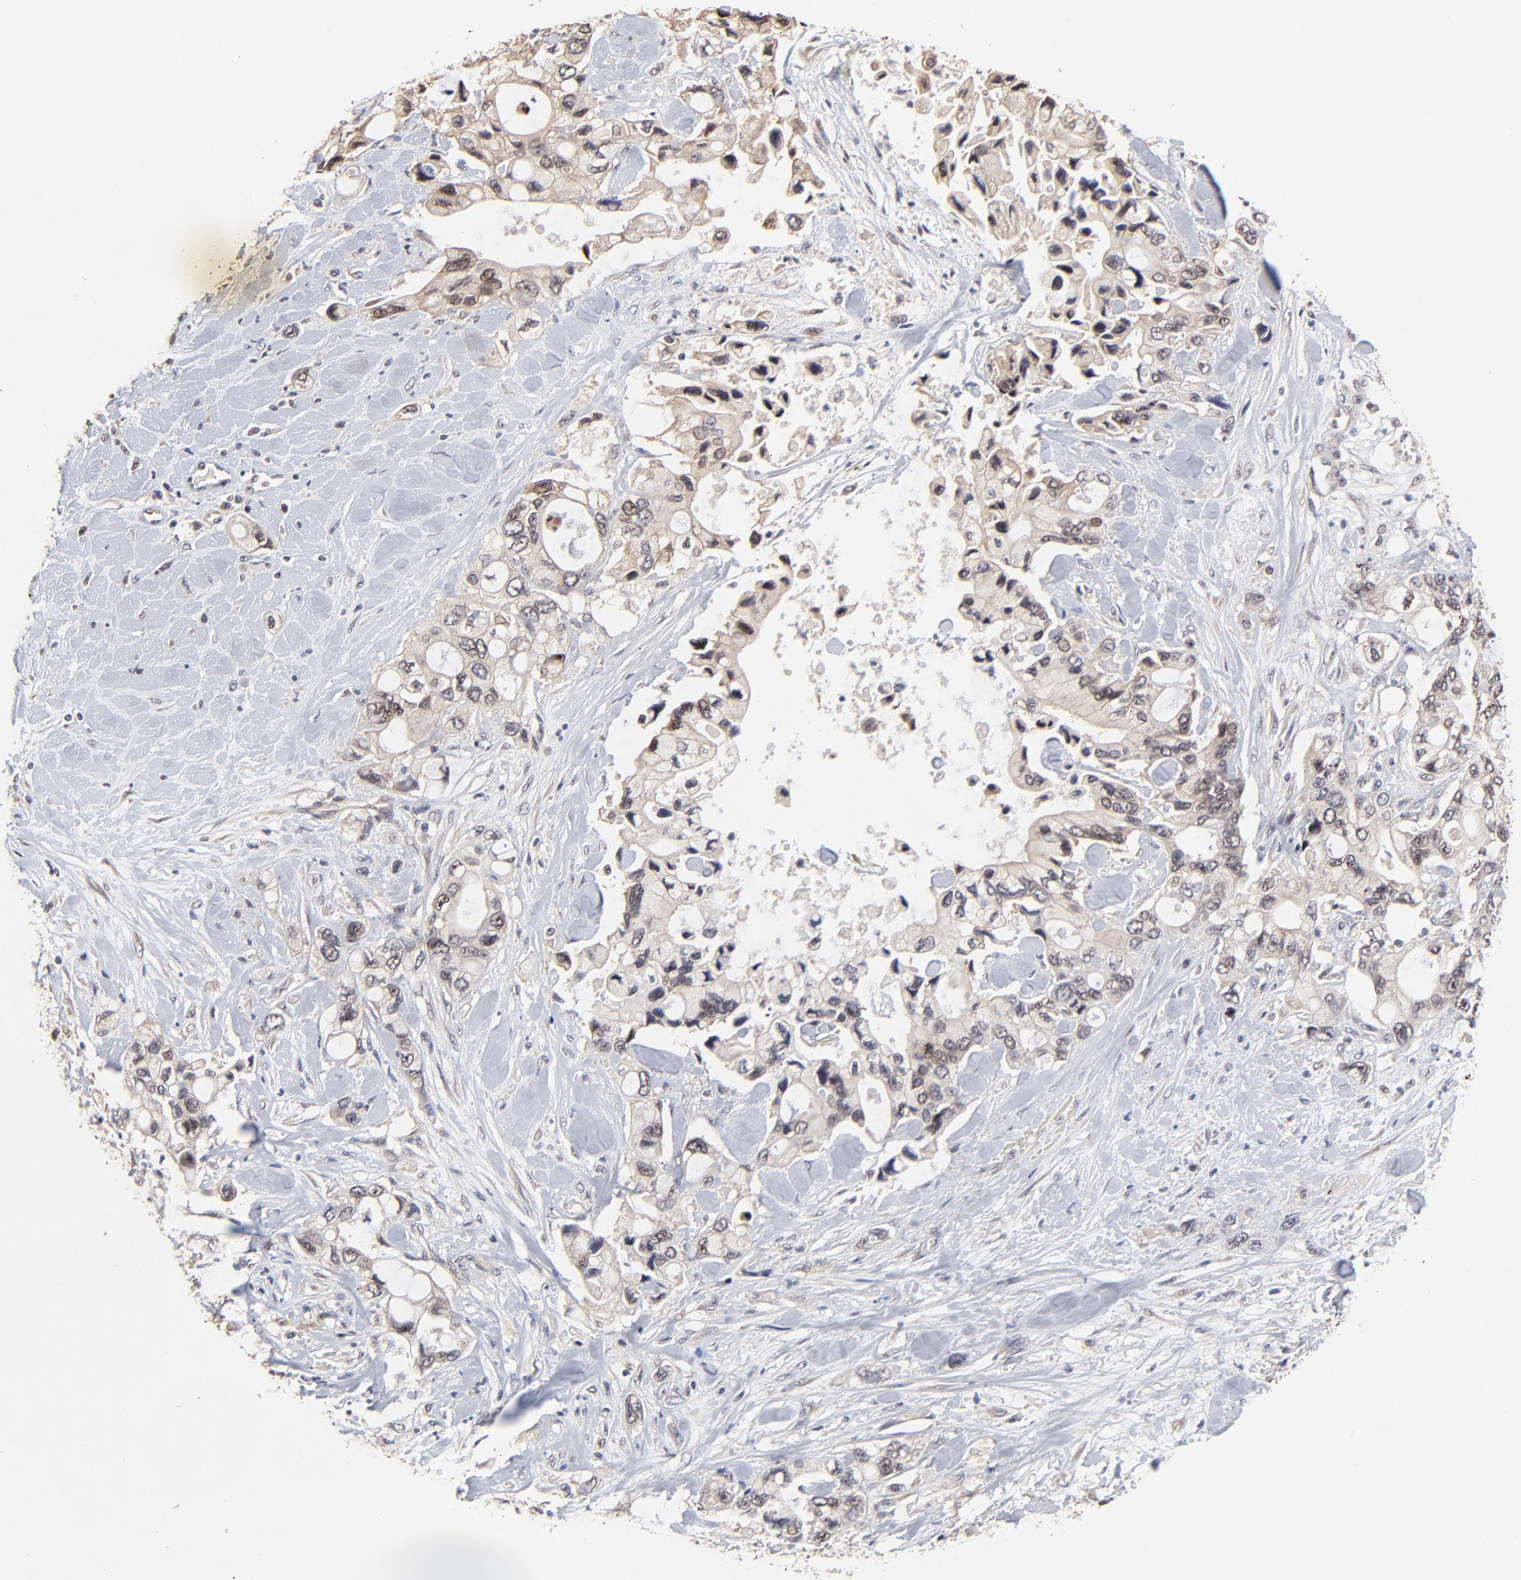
{"staining": {"intensity": "weak", "quantity": ">75%", "location": "cytoplasmic/membranous"}, "tissue": "pancreatic cancer", "cell_type": "Tumor cells", "image_type": "cancer", "snomed": [{"axis": "morphology", "description": "Adenocarcinoma, NOS"}, {"axis": "topography", "description": "Pancreas"}], "caption": "IHC micrograph of neoplastic tissue: pancreatic adenocarcinoma stained using IHC shows low levels of weak protein expression localized specifically in the cytoplasmic/membranous of tumor cells, appearing as a cytoplasmic/membranous brown color.", "gene": "FRMD8", "patient": {"sex": "male", "age": 70}}